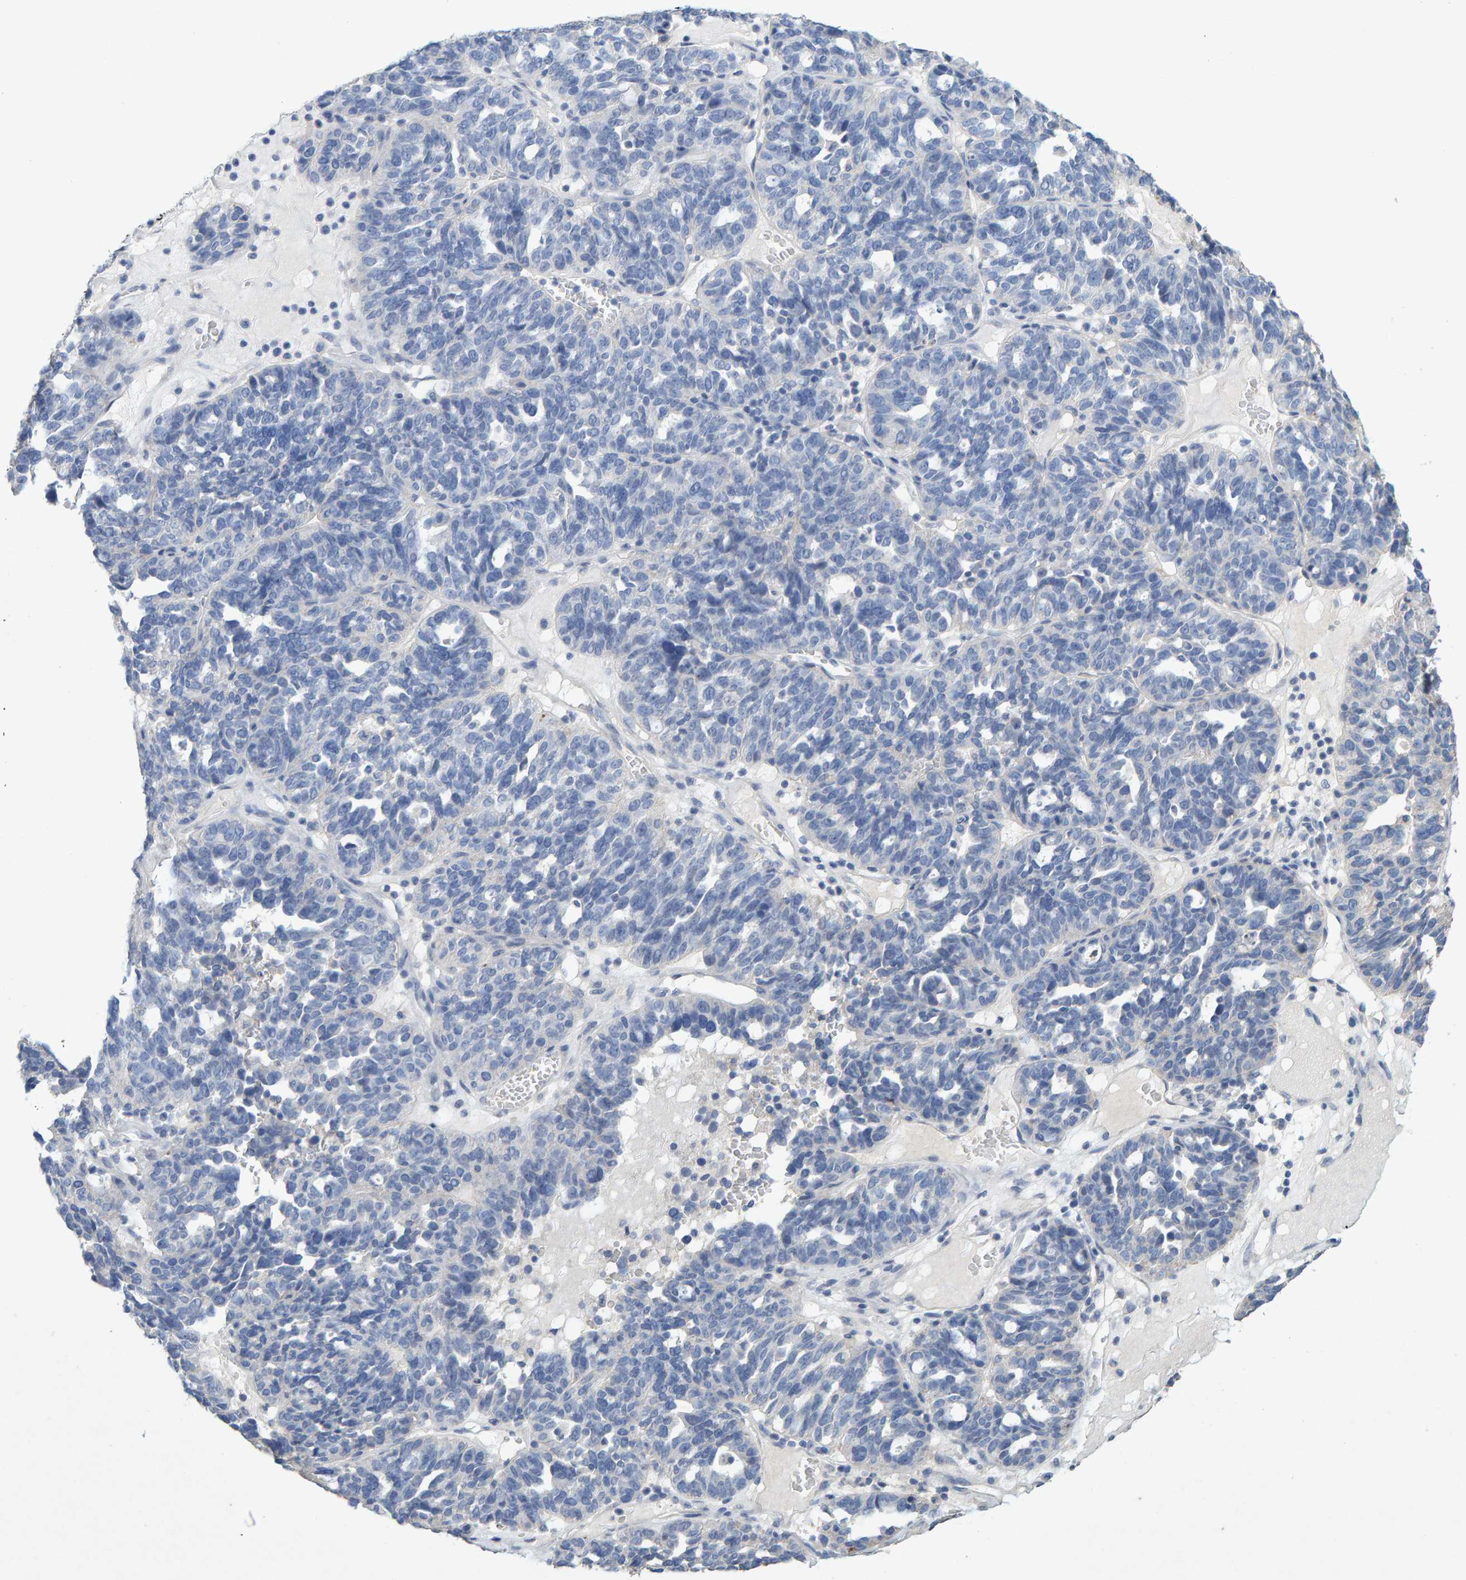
{"staining": {"intensity": "negative", "quantity": "none", "location": "none"}, "tissue": "ovarian cancer", "cell_type": "Tumor cells", "image_type": "cancer", "snomed": [{"axis": "morphology", "description": "Cystadenocarcinoma, serous, NOS"}, {"axis": "topography", "description": "Ovary"}], "caption": "Photomicrograph shows no protein expression in tumor cells of ovarian cancer (serous cystadenocarcinoma) tissue.", "gene": "CTH", "patient": {"sex": "female", "age": 59}}